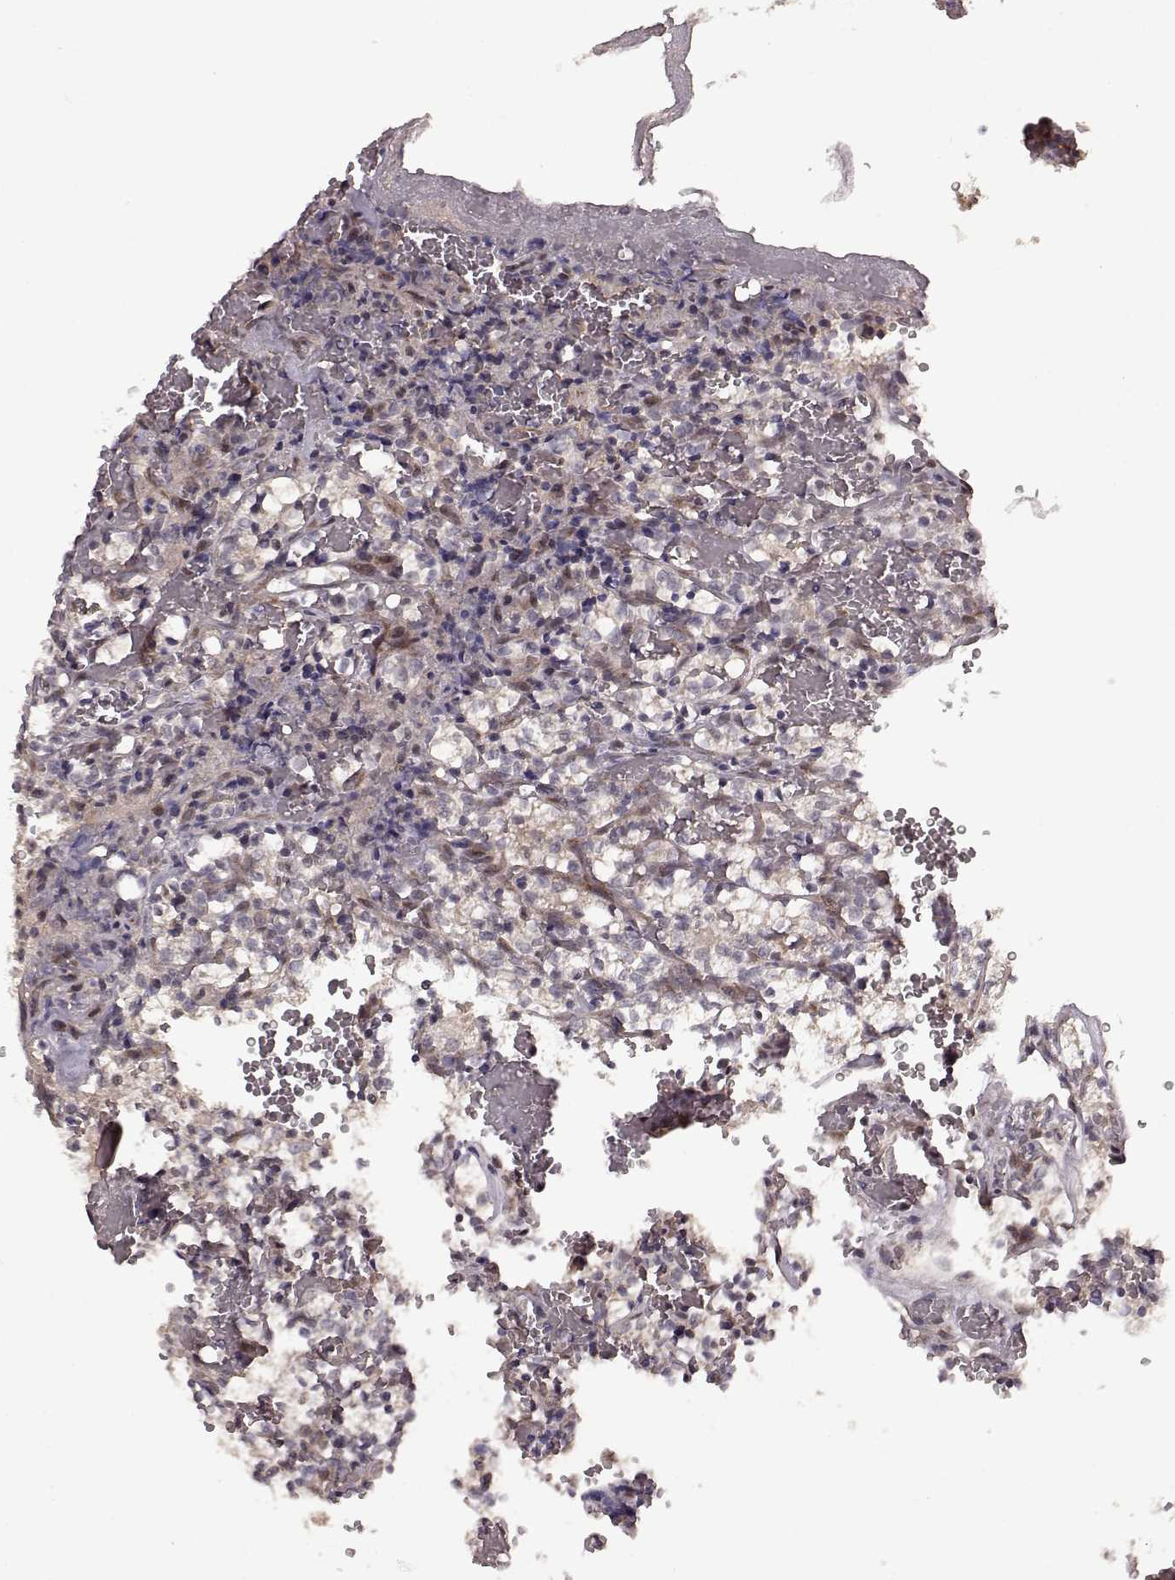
{"staining": {"intensity": "weak", "quantity": ">75%", "location": "cytoplasmic/membranous"}, "tissue": "renal cancer", "cell_type": "Tumor cells", "image_type": "cancer", "snomed": [{"axis": "morphology", "description": "Adenocarcinoma, NOS"}, {"axis": "topography", "description": "Kidney"}], "caption": "The immunohistochemical stain shows weak cytoplasmic/membranous expression in tumor cells of adenocarcinoma (renal) tissue. The staining was performed using DAB, with brown indicating positive protein expression. Nuclei are stained blue with hematoxylin.", "gene": "ELOVL5", "patient": {"sex": "female", "age": 69}}